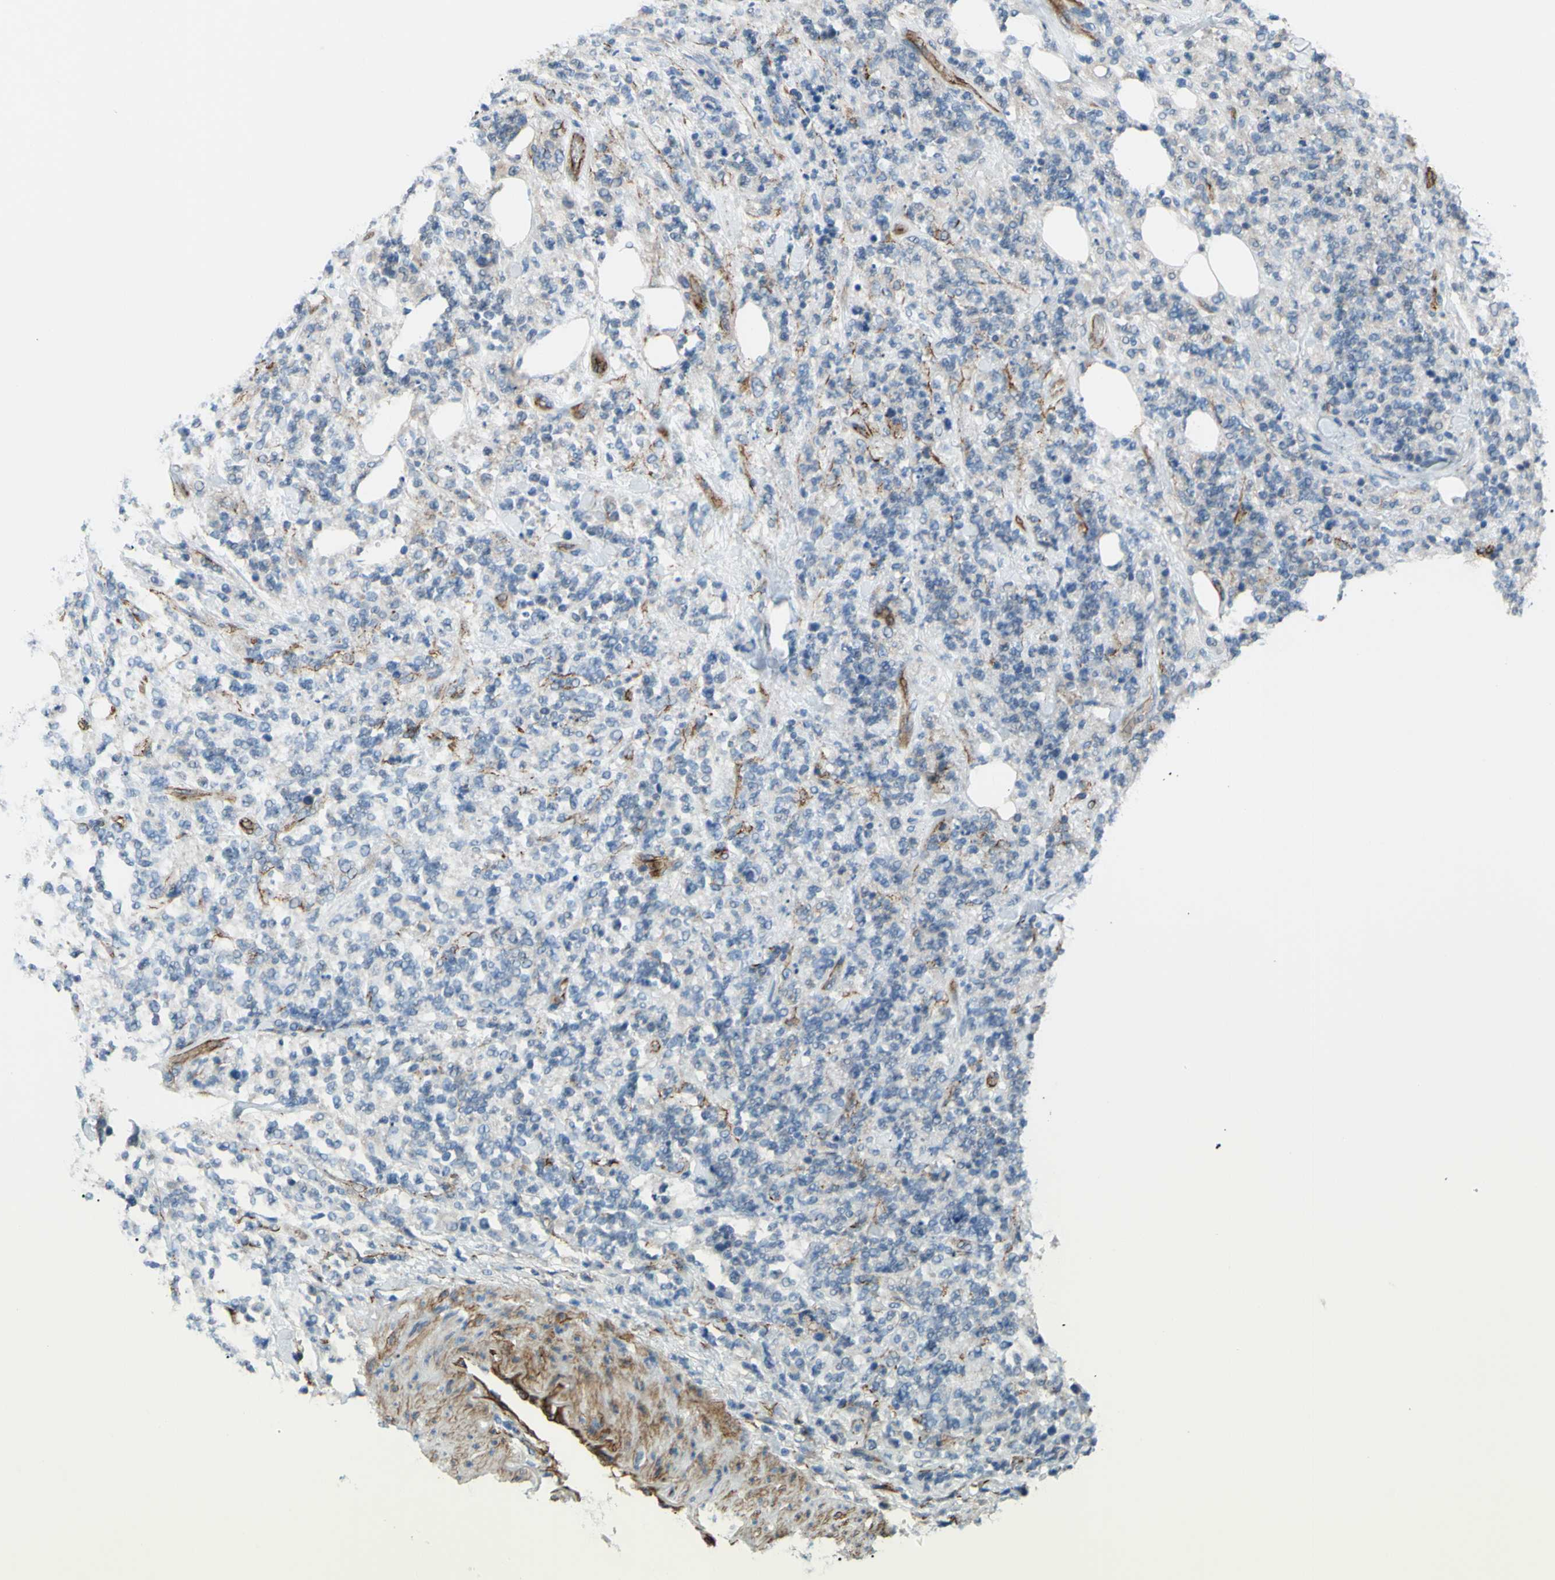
{"staining": {"intensity": "negative", "quantity": "none", "location": "none"}, "tissue": "lymphoma", "cell_type": "Tumor cells", "image_type": "cancer", "snomed": [{"axis": "morphology", "description": "Malignant lymphoma, non-Hodgkin's type, High grade"}, {"axis": "topography", "description": "Soft tissue"}], "caption": "IHC of human malignant lymphoma, non-Hodgkin's type (high-grade) shows no staining in tumor cells.", "gene": "PRRG2", "patient": {"sex": "male", "age": 18}}